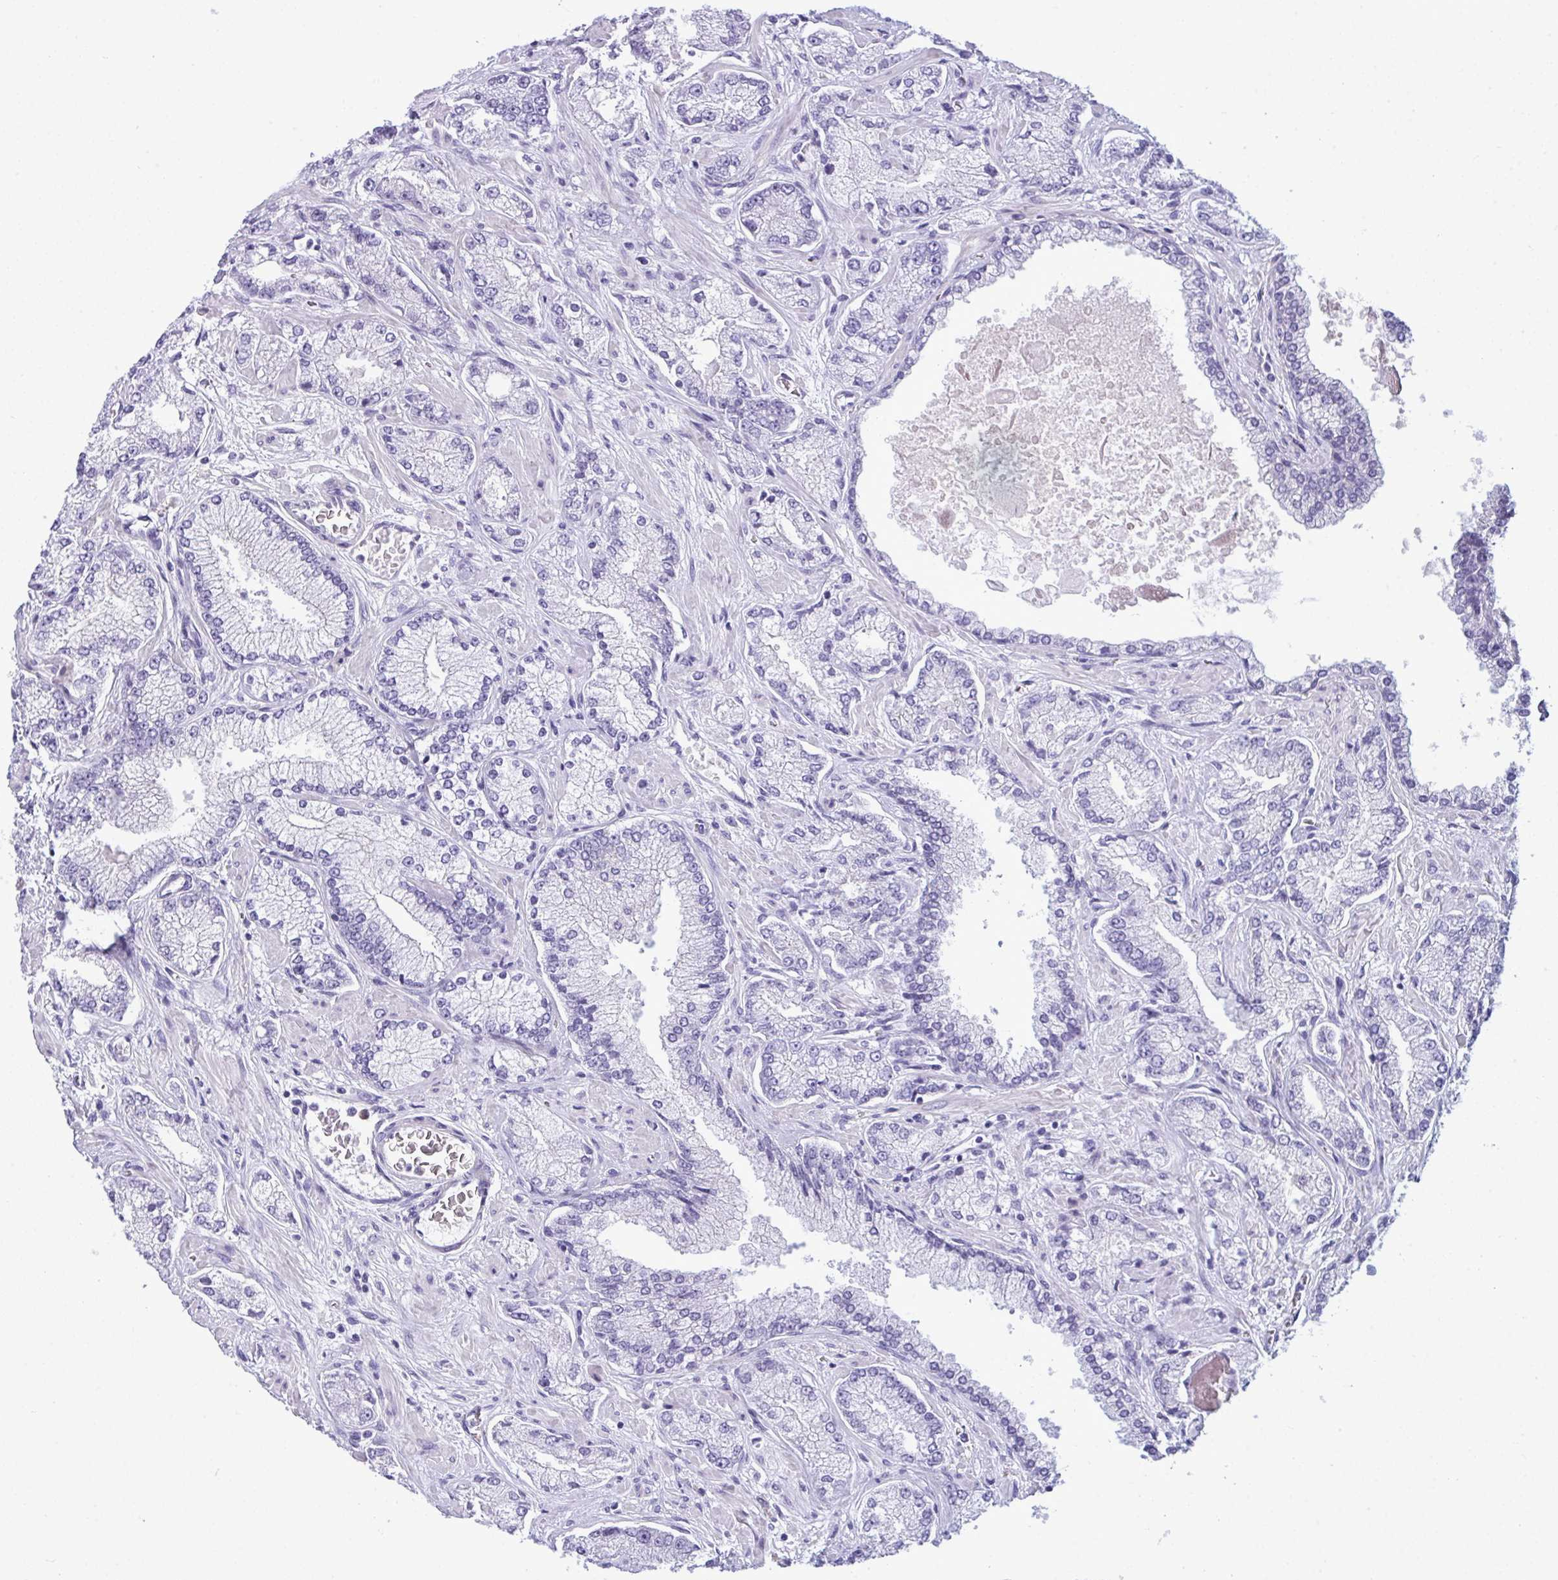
{"staining": {"intensity": "negative", "quantity": "none", "location": "none"}, "tissue": "prostate cancer", "cell_type": "Tumor cells", "image_type": "cancer", "snomed": [{"axis": "morphology", "description": "Normal tissue, NOS"}, {"axis": "morphology", "description": "Adenocarcinoma, High grade"}, {"axis": "topography", "description": "Prostate"}, {"axis": "topography", "description": "Peripheral nerve tissue"}], "caption": "Tumor cells show no significant protein expression in prostate cancer (adenocarcinoma (high-grade)). (DAB (3,3'-diaminobenzidine) IHC, high magnification).", "gene": "MYH10", "patient": {"sex": "male", "age": 68}}